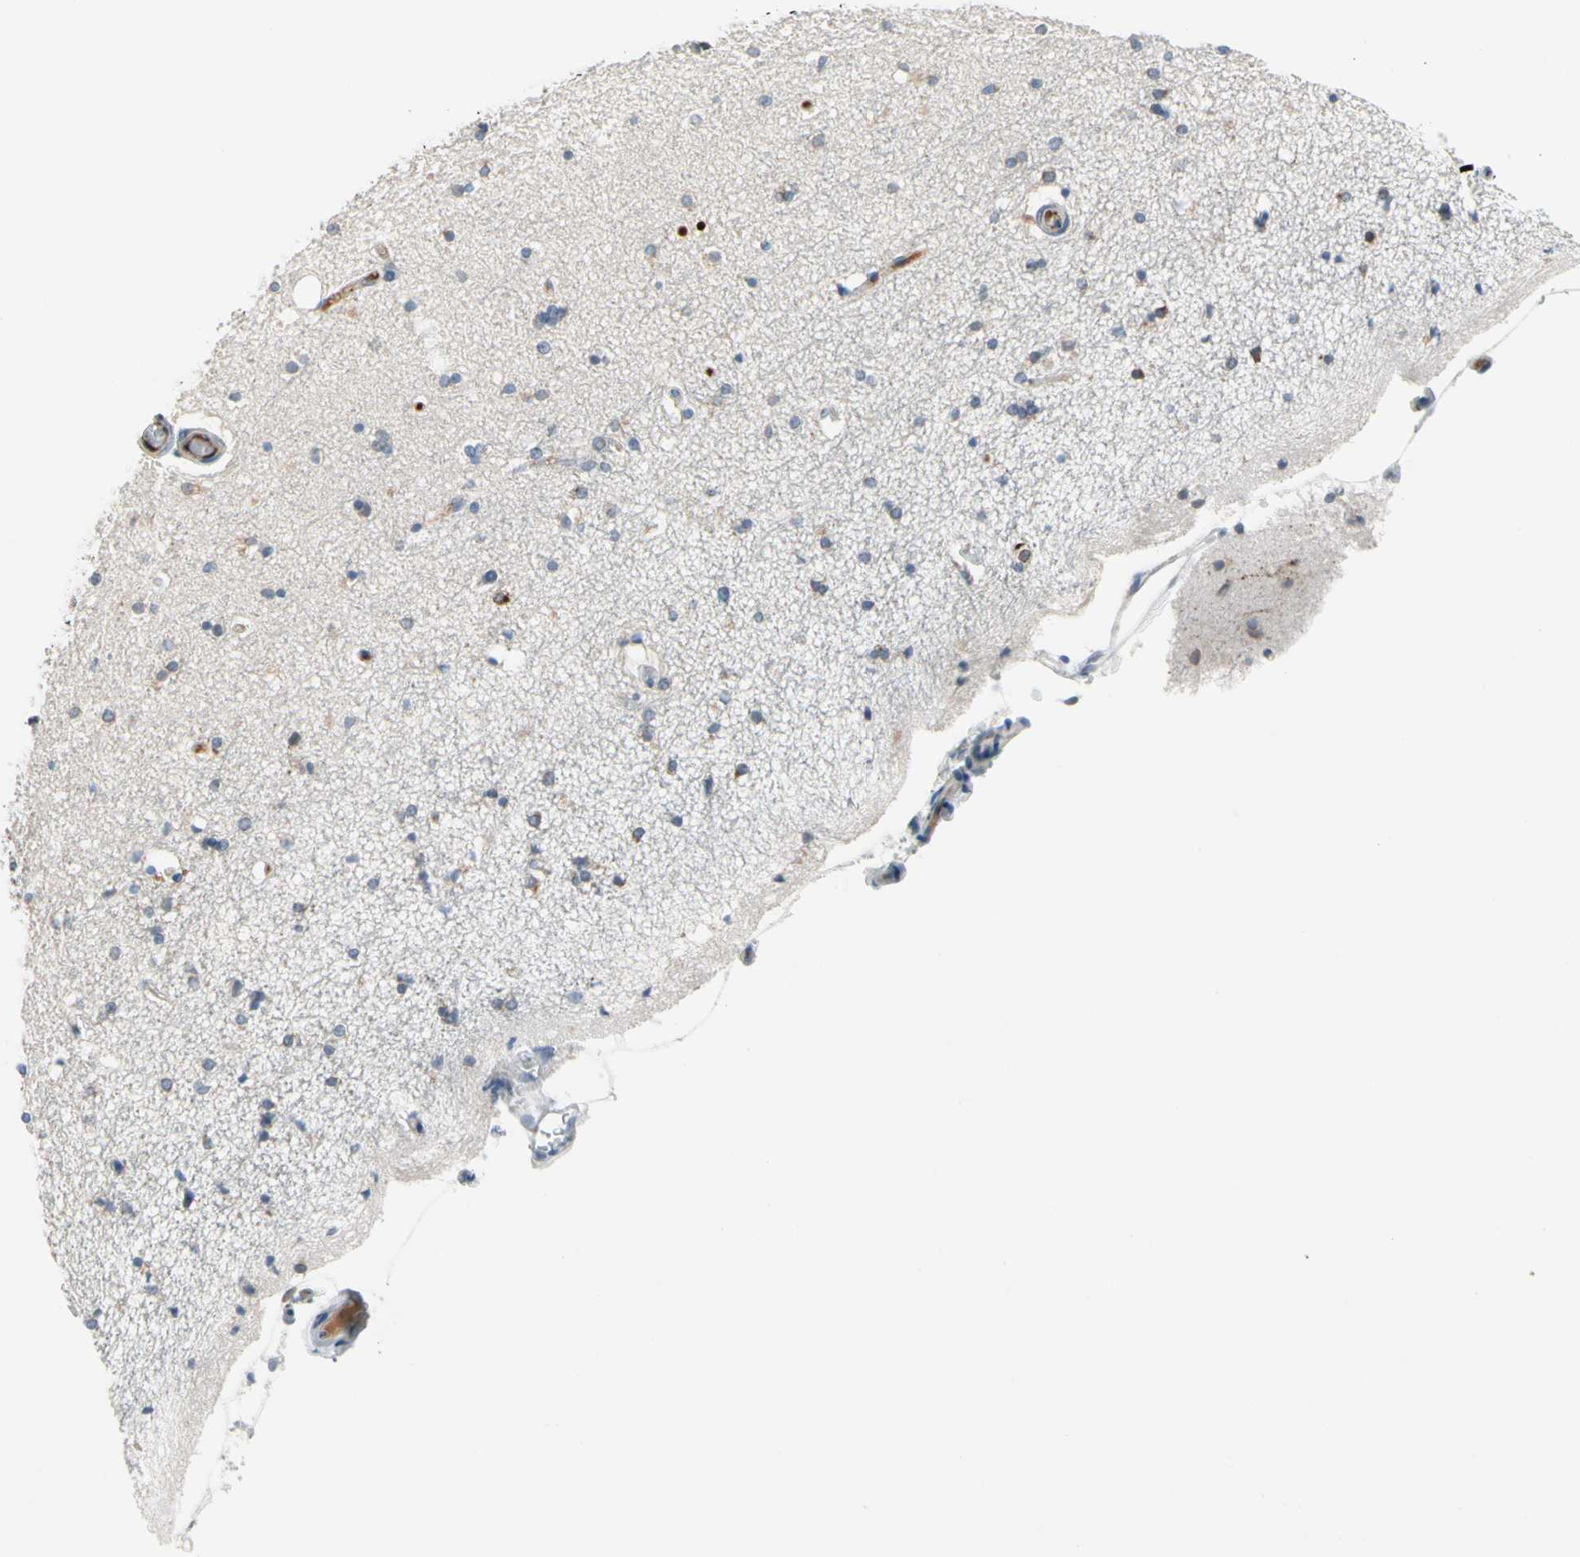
{"staining": {"intensity": "moderate", "quantity": "<25%", "location": "cytoplasmic/membranous"}, "tissue": "hippocampus", "cell_type": "Glial cells", "image_type": "normal", "snomed": [{"axis": "morphology", "description": "Normal tissue, NOS"}, {"axis": "topography", "description": "Hippocampus"}], "caption": "A low amount of moderate cytoplasmic/membranous staining is identified in approximately <25% of glial cells in benign hippocampus.", "gene": "CNDP1", "patient": {"sex": "female", "age": 54}}